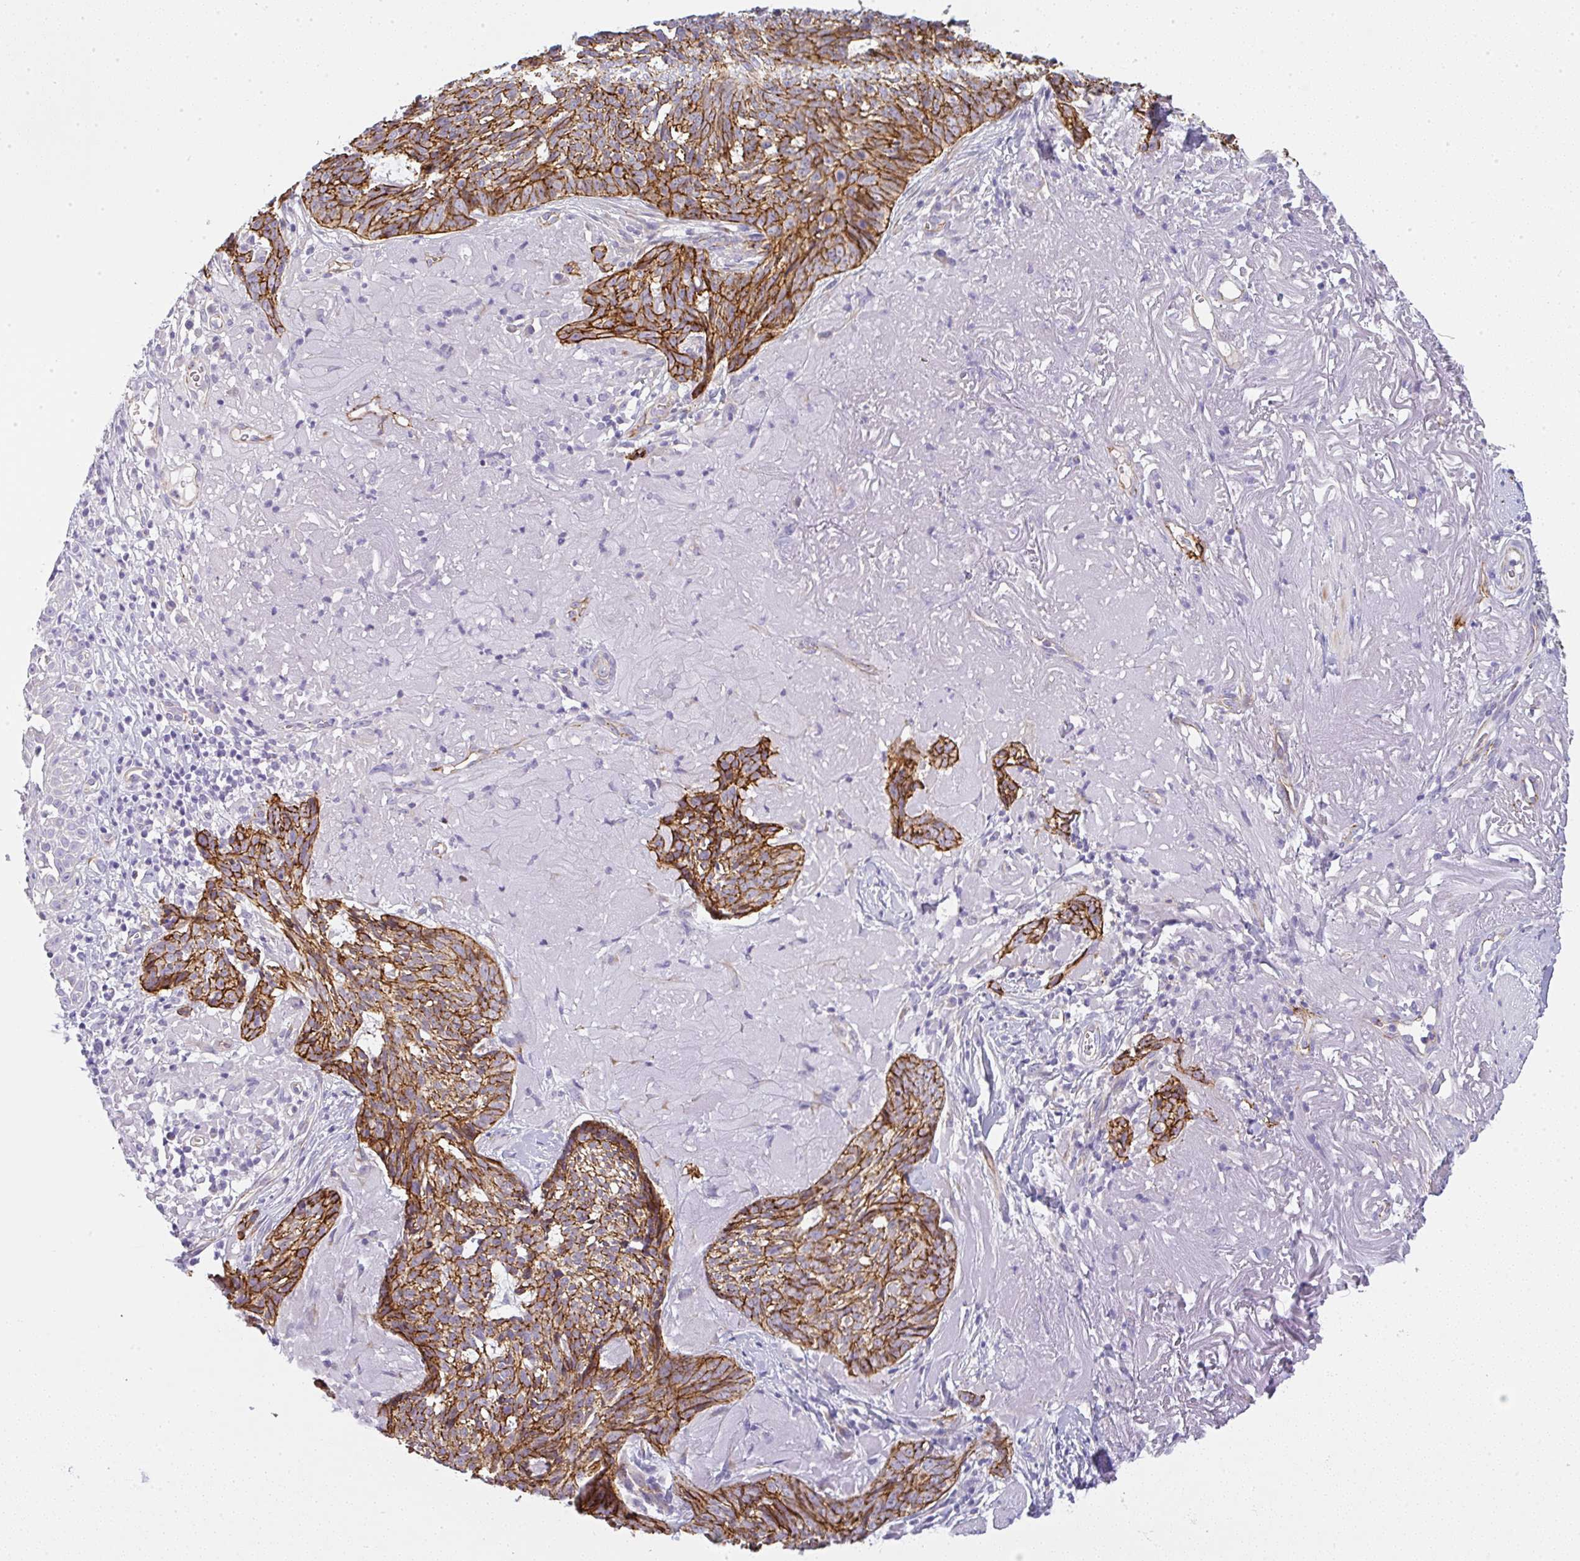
{"staining": {"intensity": "strong", "quantity": ">75%", "location": "cytoplasmic/membranous"}, "tissue": "skin cancer", "cell_type": "Tumor cells", "image_type": "cancer", "snomed": [{"axis": "morphology", "description": "Basal cell carcinoma"}, {"axis": "topography", "description": "Skin"}, {"axis": "topography", "description": "Skin of face"}], "caption": "Immunohistochemical staining of human skin cancer (basal cell carcinoma) reveals strong cytoplasmic/membranous protein expression in approximately >75% of tumor cells.", "gene": "LPAR4", "patient": {"sex": "female", "age": 95}}